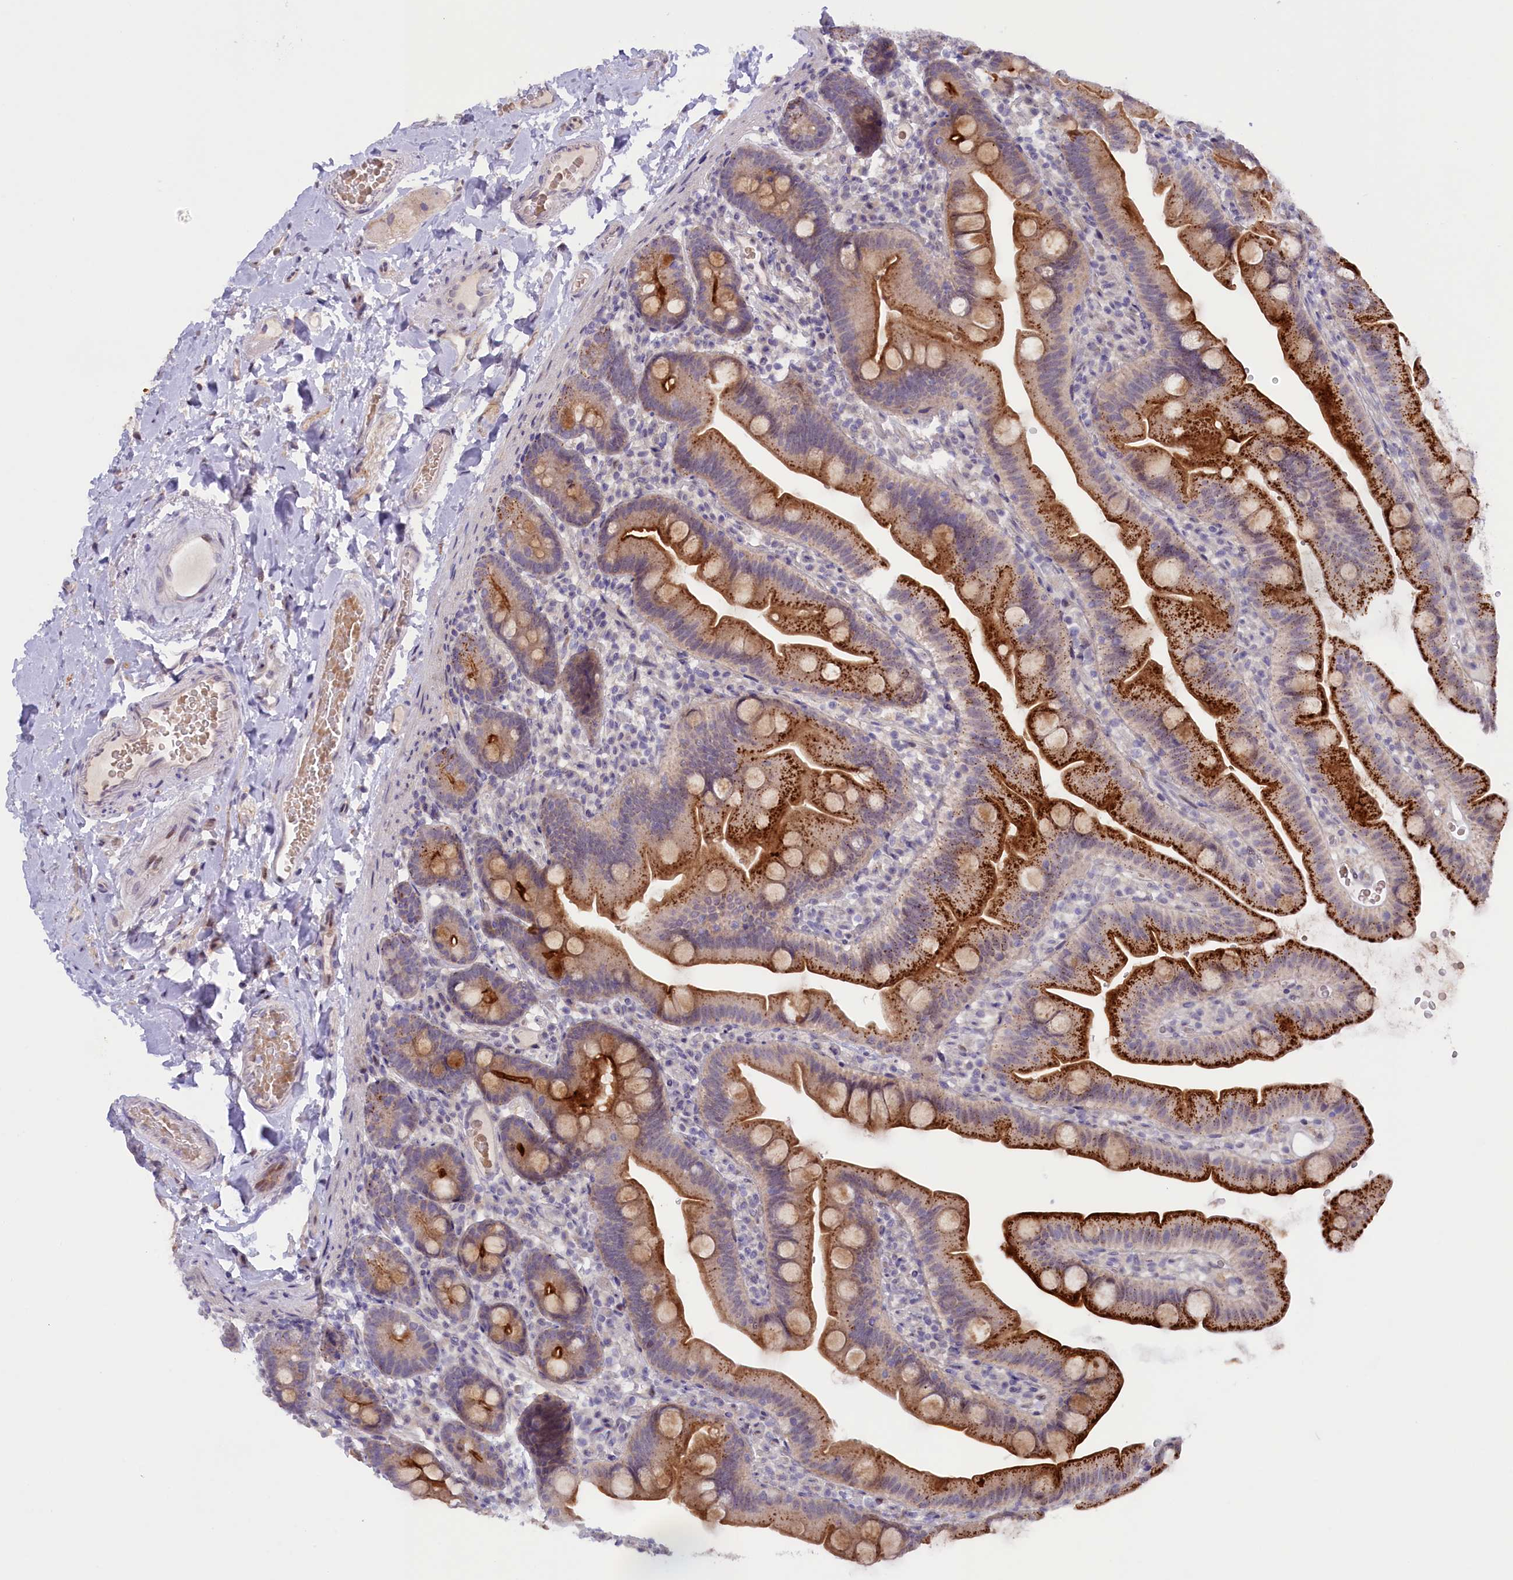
{"staining": {"intensity": "strong", "quantity": "25%-75%", "location": "cytoplasmic/membranous"}, "tissue": "small intestine", "cell_type": "Glandular cells", "image_type": "normal", "snomed": [{"axis": "morphology", "description": "Normal tissue, NOS"}, {"axis": "topography", "description": "Small intestine"}], "caption": "Unremarkable small intestine was stained to show a protein in brown. There is high levels of strong cytoplasmic/membranous positivity in about 25%-75% of glandular cells.", "gene": "HYKK", "patient": {"sex": "female", "age": 68}}